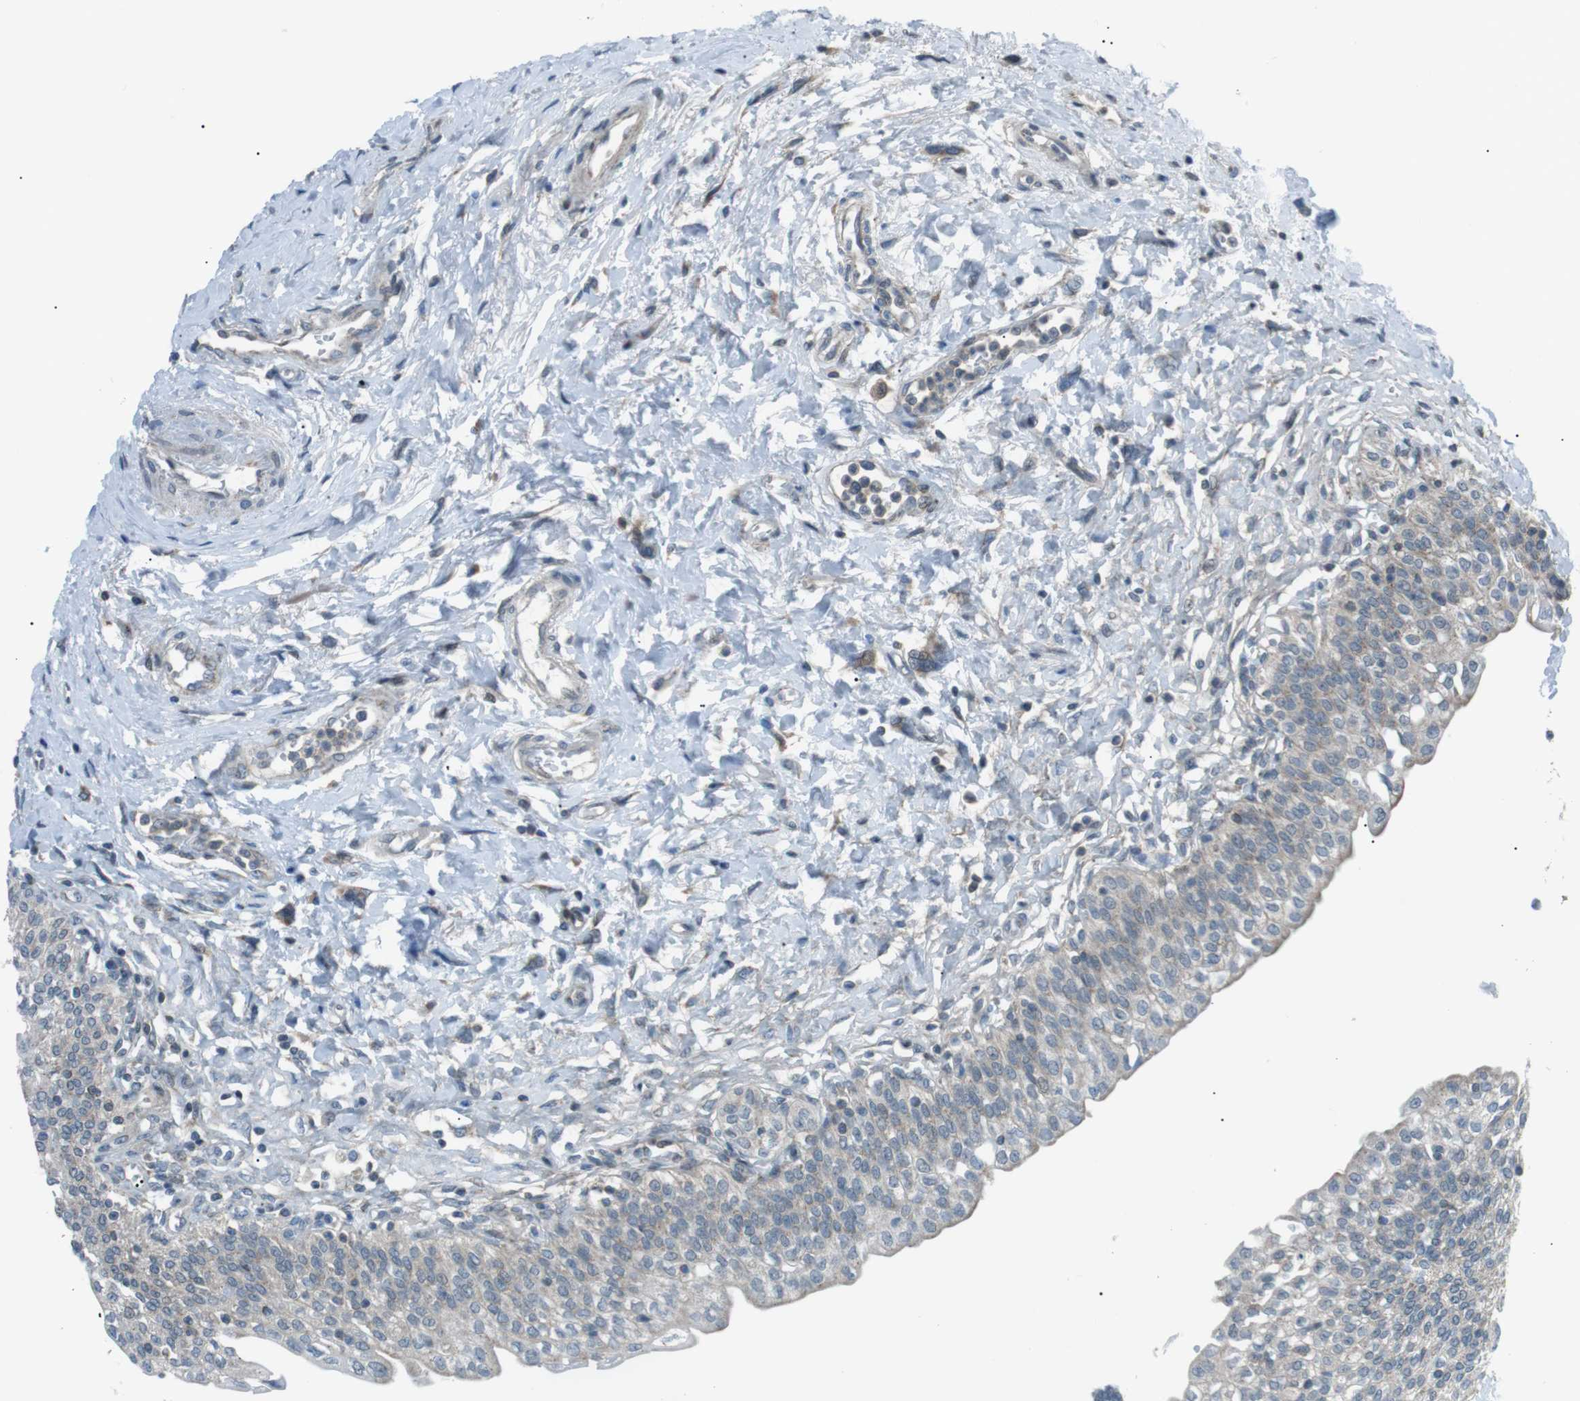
{"staining": {"intensity": "moderate", "quantity": "25%-75%", "location": "cytoplasmic/membranous"}, "tissue": "urinary bladder", "cell_type": "Urothelial cells", "image_type": "normal", "snomed": [{"axis": "morphology", "description": "Normal tissue, NOS"}, {"axis": "topography", "description": "Urinary bladder"}], "caption": "Urinary bladder stained with a brown dye shows moderate cytoplasmic/membranous positive staining in approximately 25%-75% of urothelial cells.", "gene": "ARID5B", "patient": {"sex": "male", "age": 55}}